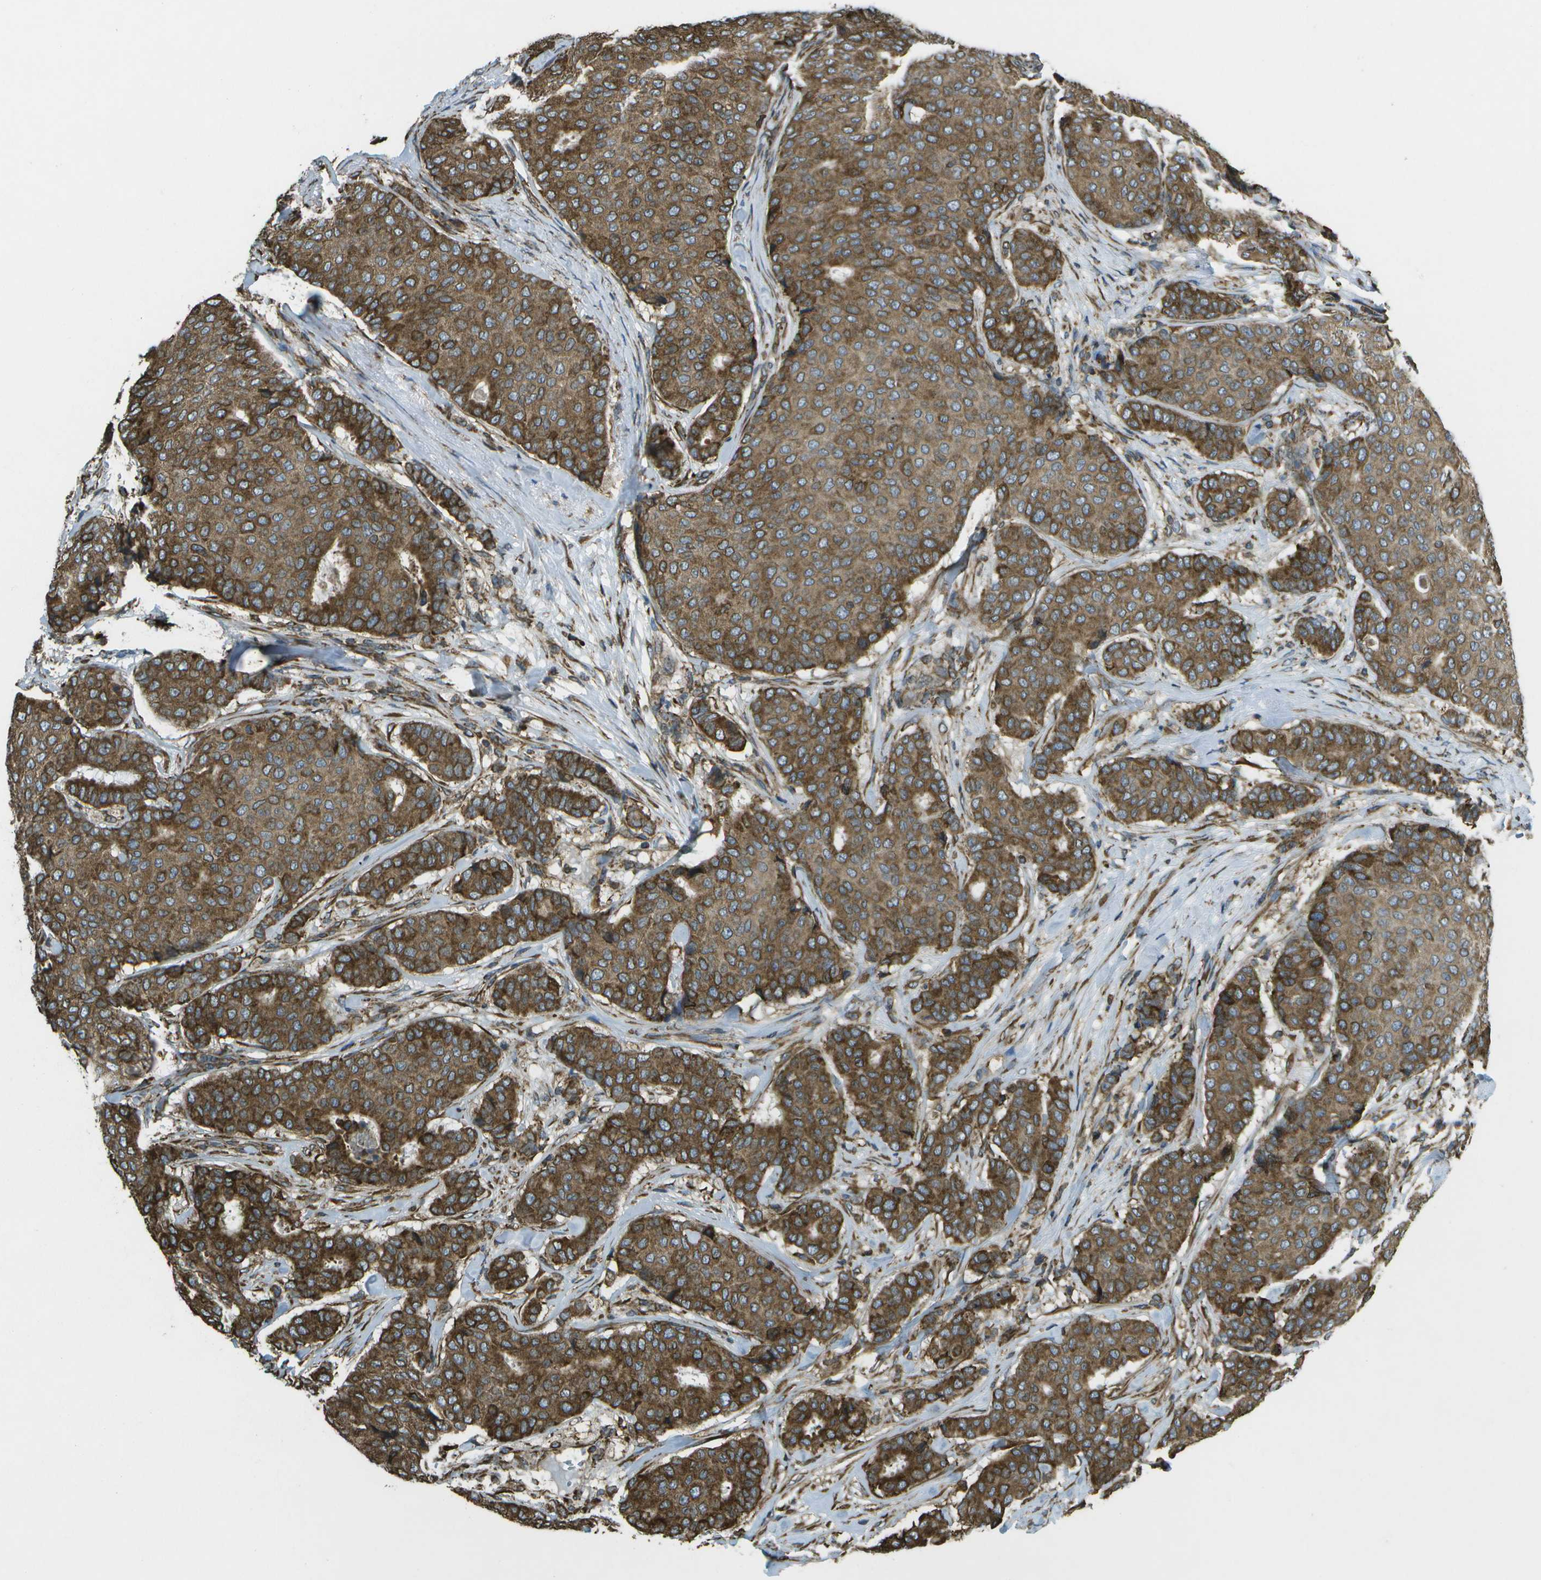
{"staining": {"intensity": "moderate", "quantity": ">75%", "location": "cytoplasmic/membranous"}, "tissue": "breast cancer", "cell_type": "Tumor cells", "image_type": "cancer", "snomed": [{"axis": "morphology", "description": "Duct carcinoma"}, {"axis": "topography", "description": "Breast"}], "caption": "A brown stain labels moderate cytoplasmic/membranous positivity of a protein in human breast invasive ductal carcinoma tumor cells.", "gene": "PDIA4", "patient": {"sex": "female", "age": 75}}